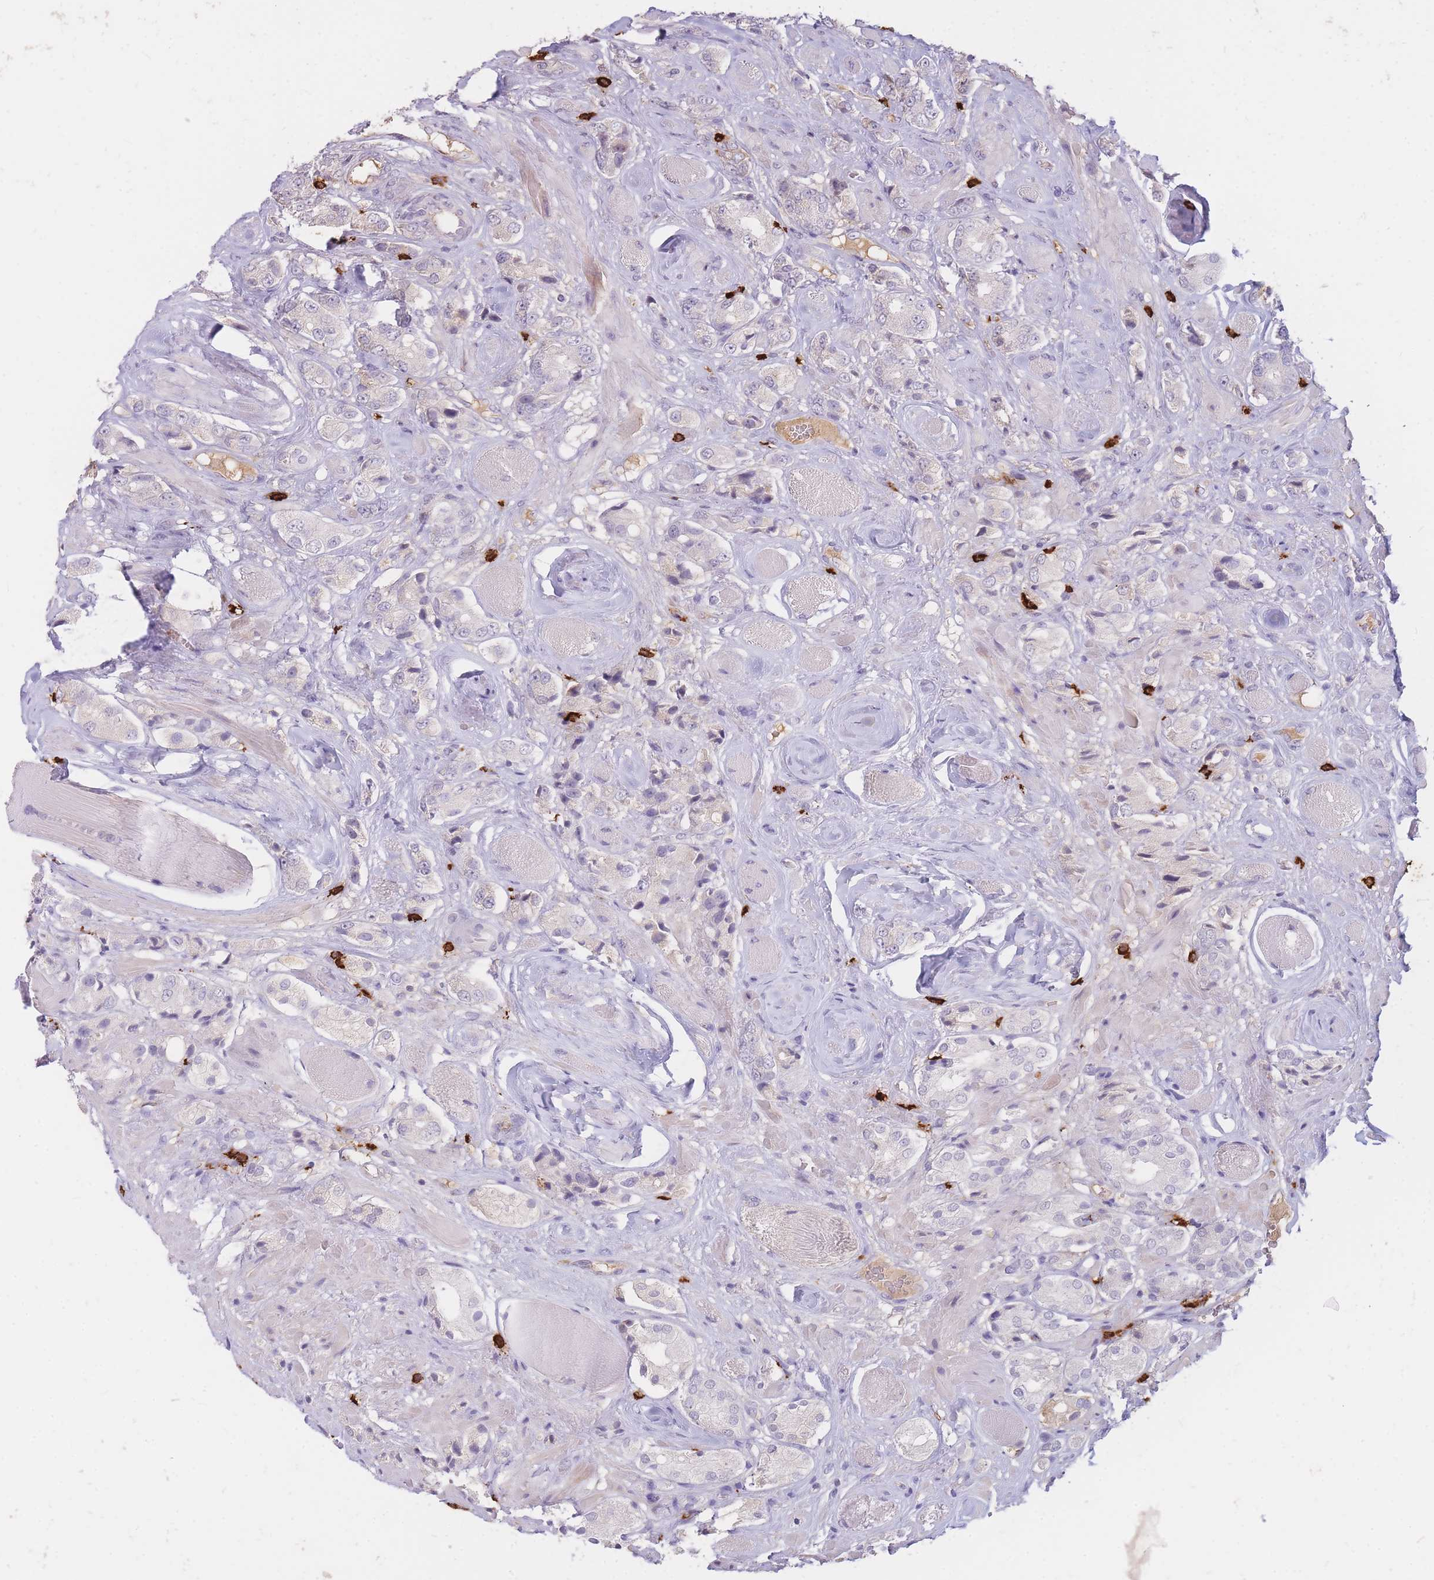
{"staining": {"intensity": "negative", "quantity": "none", "location": "none"}, "tissue": "prostate cancer", "cell_type": "Tumor cells", "image_type": "cancer", "snomed": [{"axis": "morphology", "description": "Adenocarcinoma, High grade"}, {"axis": "topography", "description": "Prostate and seminal vesicle, NOS"}], "caption": "Human prostate cancer (adenocarcinoma (high-grade)) stained for a protein using immunohistochemistry (IHC) demonstrates no positivity in tumor cells.", "gene": "TPSD1", "patient": {"sex": "male", "age": 64}}